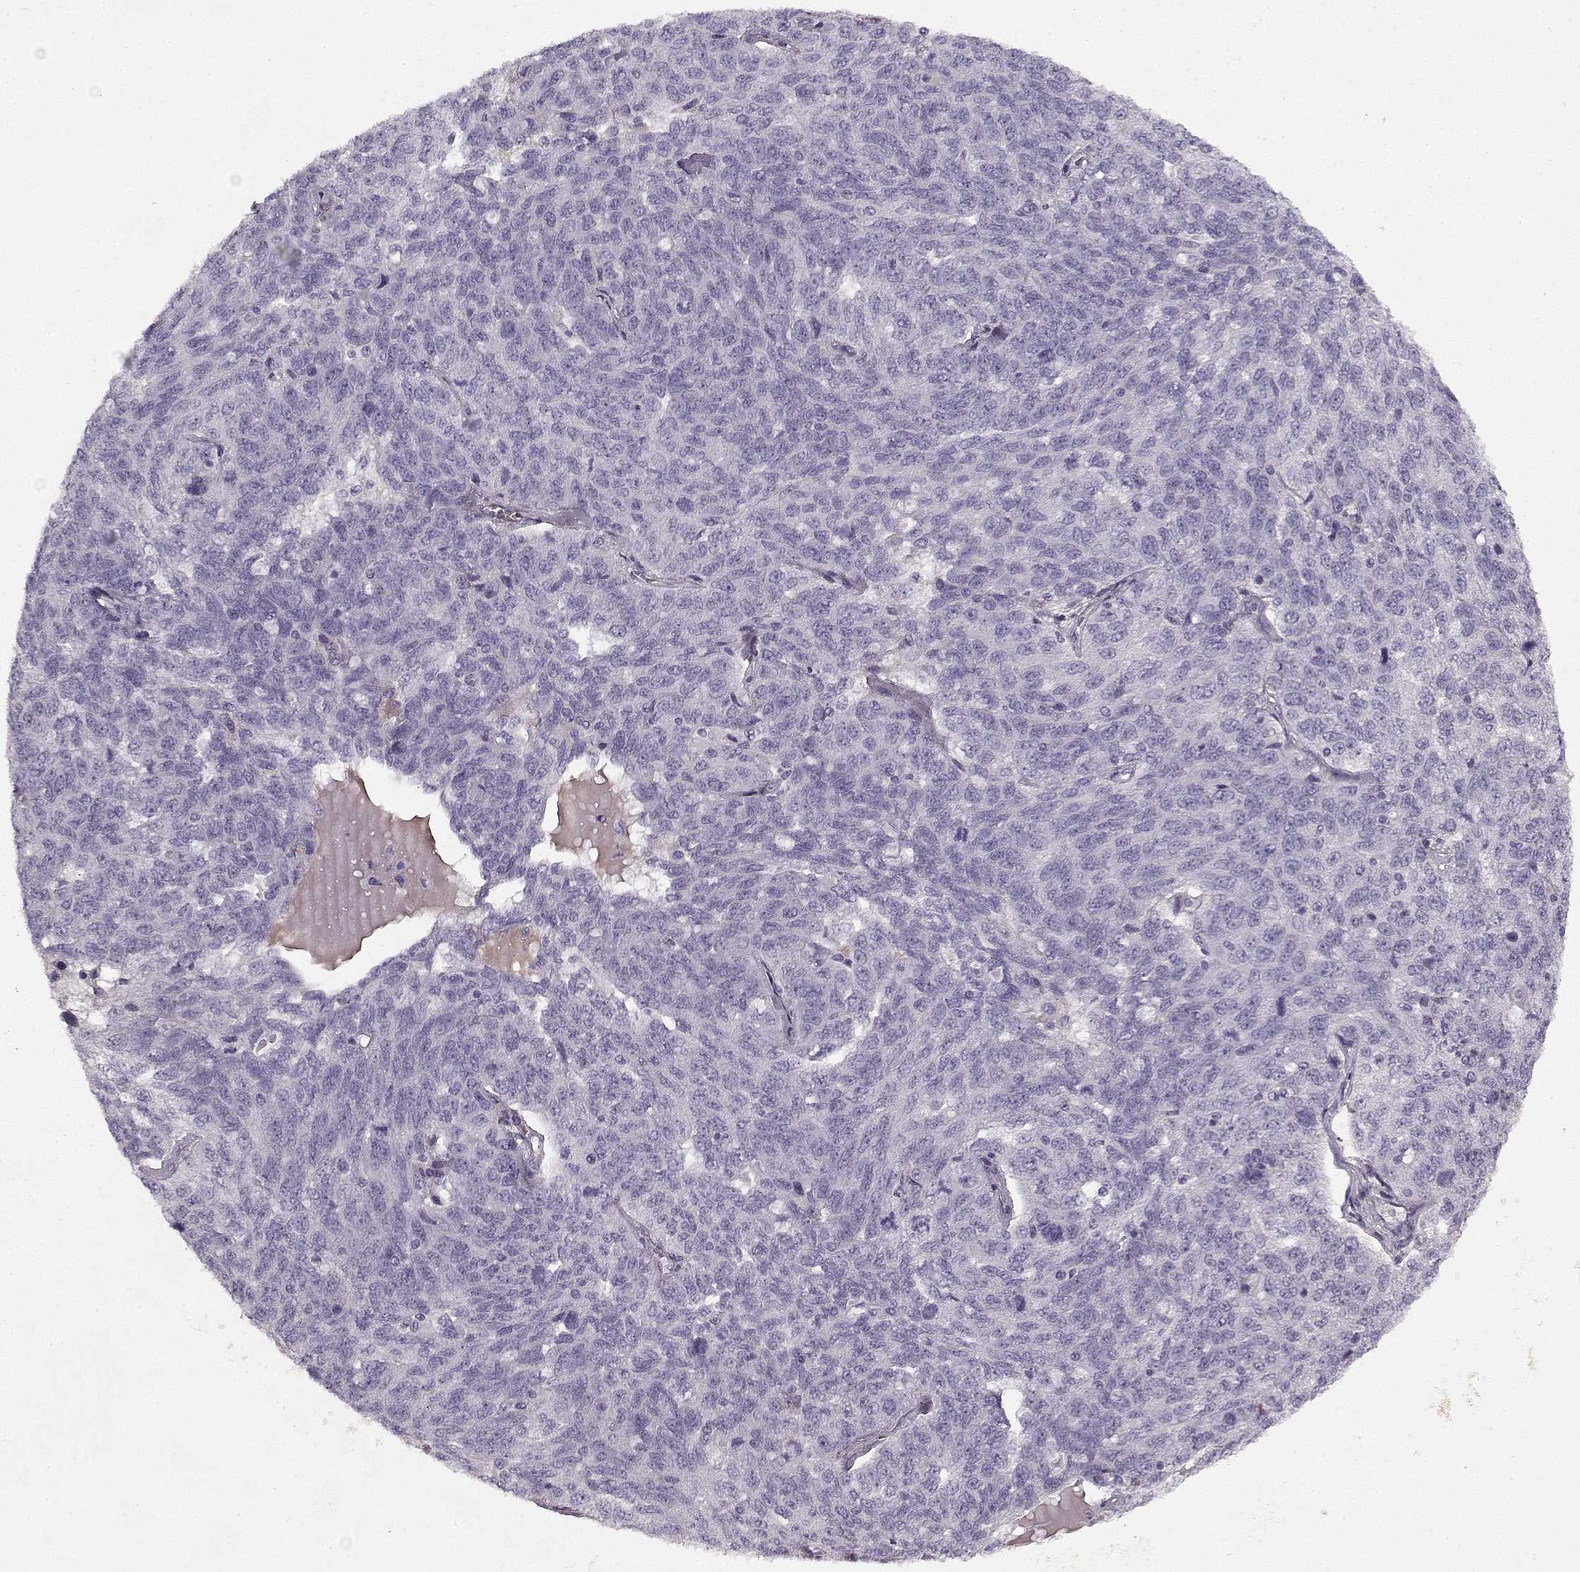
{"staining": {"intensity": "negative", "quantity": "none", "location": "none"}, "tissue": "ovarian cancer", "cell_type": "Tumor cells", "image_type": "cancer", "snomed": [{"axis": "morphology", "description": "Cystadenocarcinoma, serous, NOS"}, {"axis": "topography", "description": "Ovary"}], "caption": "Photomicrograph shows no protein positivity in tumor cells of serous cystadenocarcinoma (ovarian) tissue.", "gene": "LUM", "patient": {"sex": "female", "age": 71}}